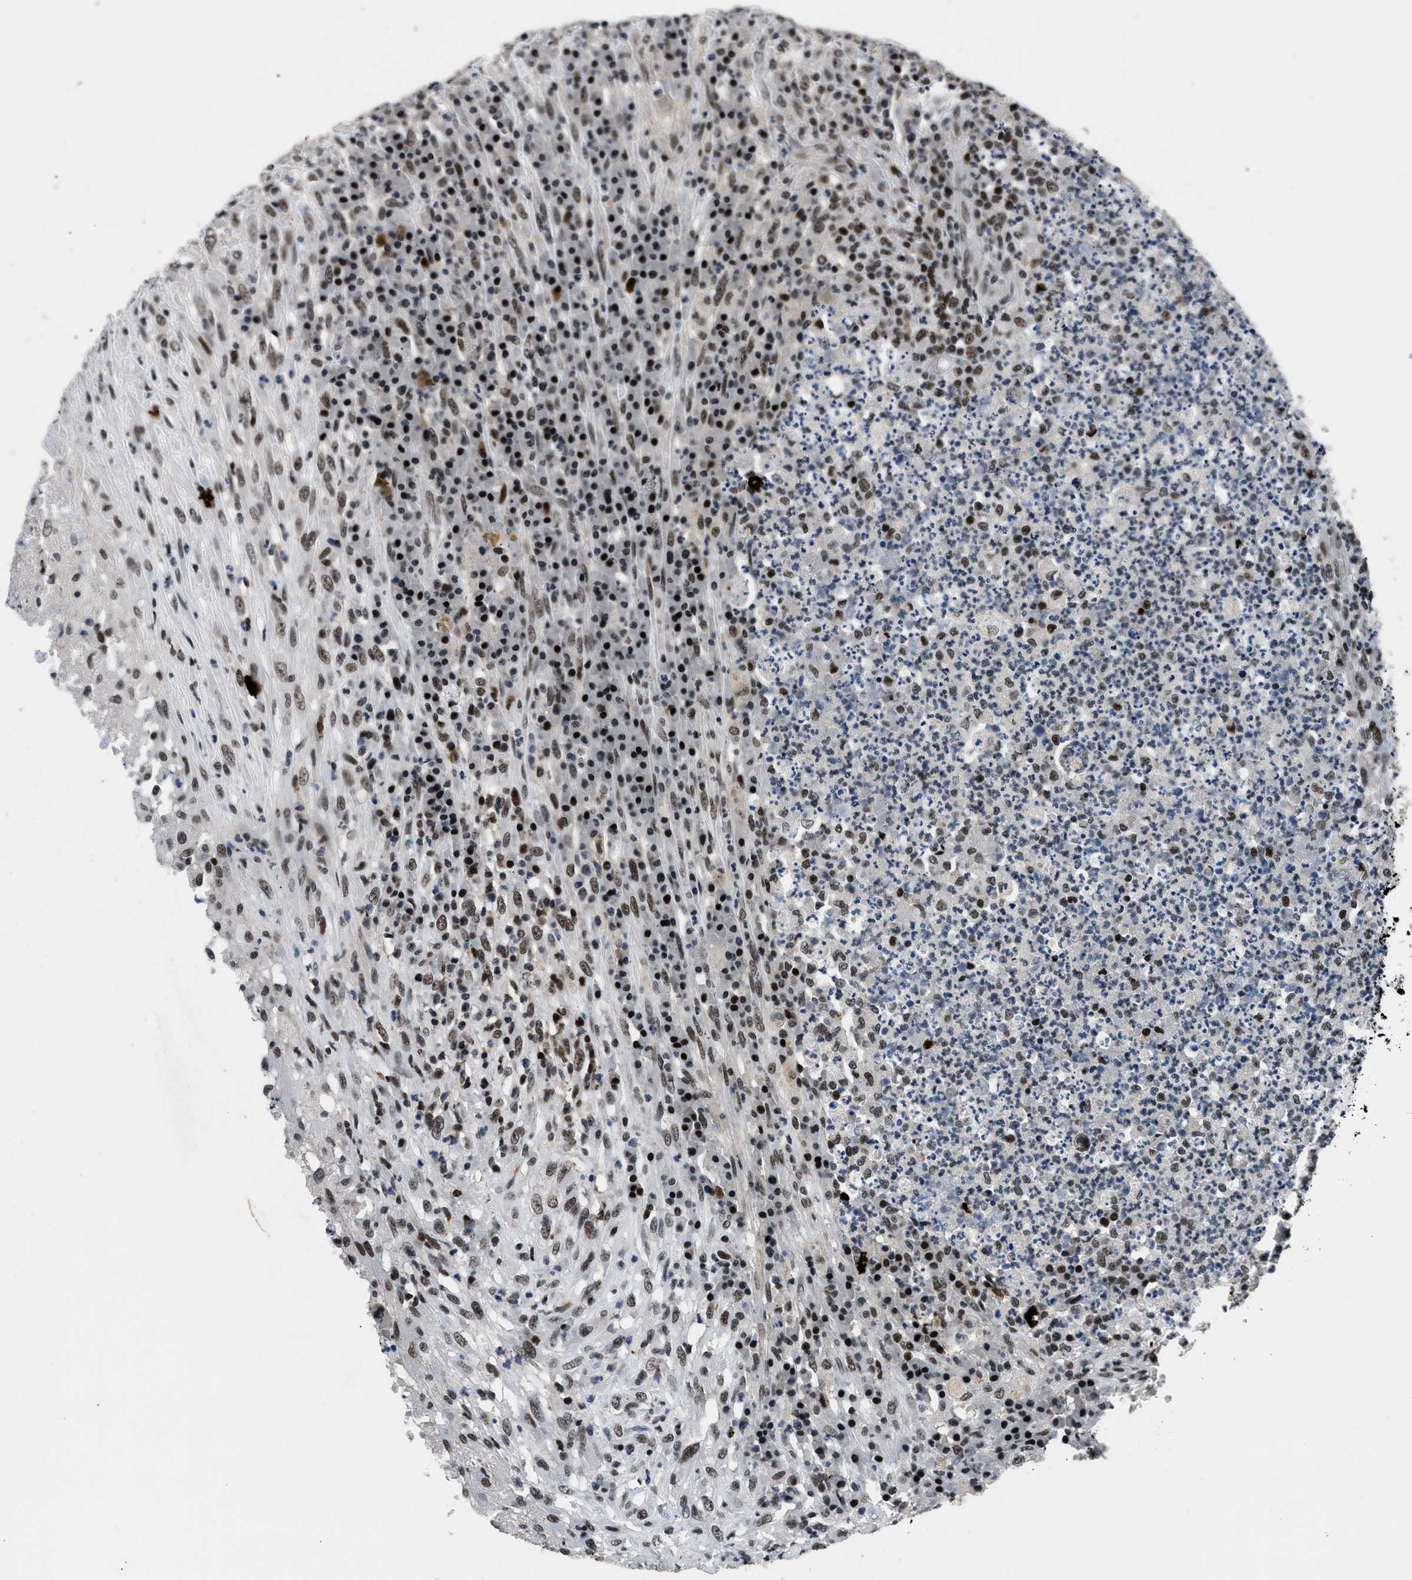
{"staining": {"intensity": "strong", "quantity": ">75%", "location": "nuclear"}, "tissue": "testis cancer", "cell_type": "Tumor cells", "image_type": "cancer", "snomed": [{"axis": "morphology", "description": "Necrosis, NOS"}, {"axis": "morphology", "description": "Carcinoma, Embryonal, NOS"}, {"axis": "topography", "description": "Testis"}], "caption": "A photomicrograph of human testis cancer stained for a protein shows strong nuclear brown staining in tumor cells. (DAB (3,3'-diaminobenzidine) IHC with brightfield microscopy, high magnification).", "gene": "SMARCB1", "patient": {"sex": "male", "age": 19}}